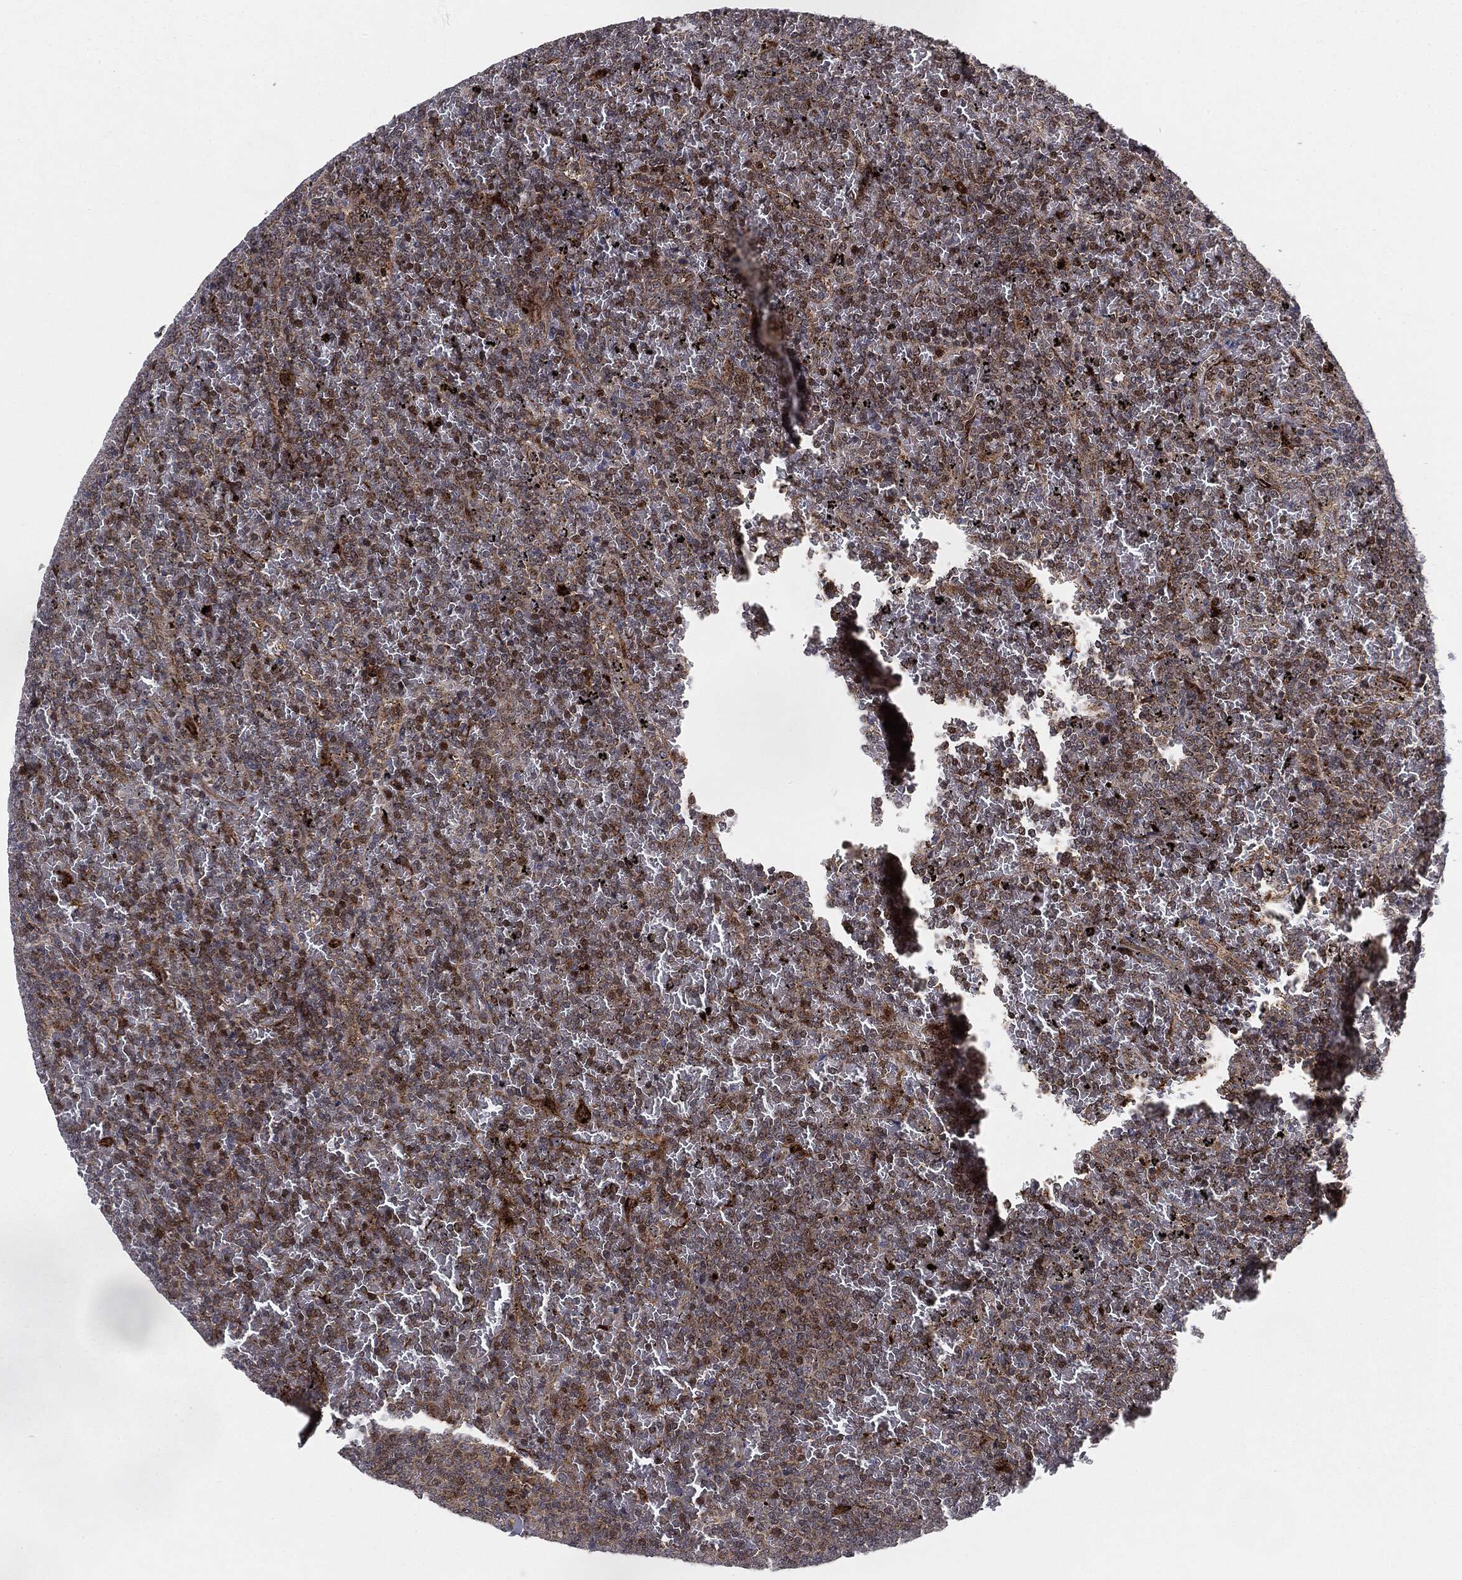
{"staining": {"intensity": "moderate", "quantity": "25%-75%", "location": "cytoplasmic/membranous,nuclear"}, "tissue": "lymphoma", "cell_type": "Tumor cells", "image_type": "cancer", "snomed": [{"axis": "morphology", "description": "Malignant lymphoma, non-Hodgkin's type, Low grade"}, {"axis": "topography", "description": "Spleen"}], "caption": "This histopathology image shows immunohistochemistry (IHC) staining of low-grade malignant lymphoma, non-Hodgkin's type, with medium moderate cytoplasmic/membranous and nuclear expression in approximately 25%-75% of tumor cells.", "gene": "PTEN", "patient": {"sex": "female", "age": 77}}